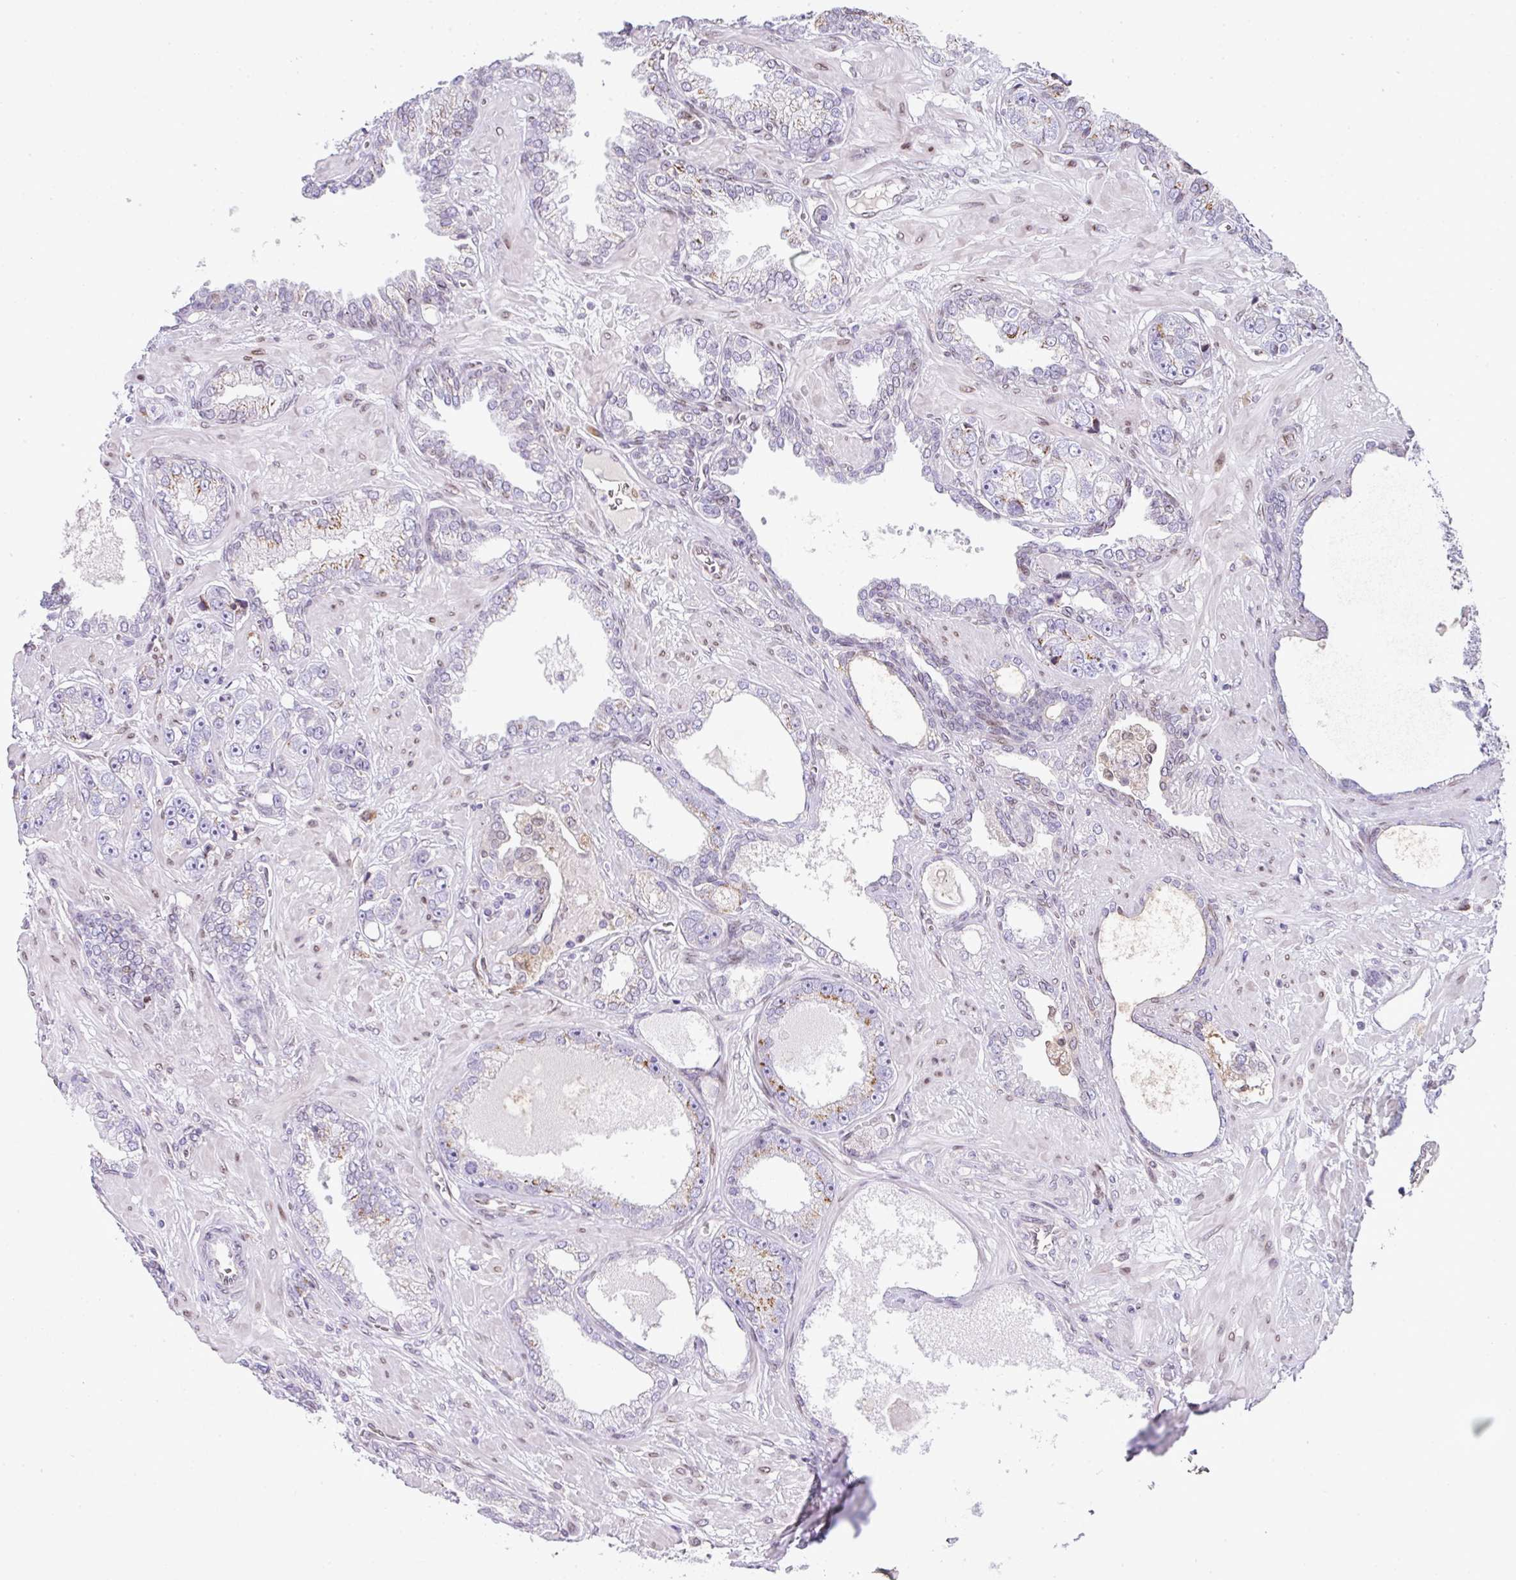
{"staining": {"intensity": "negative", "quantity": "none", "location": "none"}, "tissue": "prostate cancer", "cell_type": "Tumor cells", "image_type": "cancer", "snomed": [{"axis": "morphology", "description": "Adenocarcinoma, High grade"}, {"axis": "topography", "description": "Prostate"}], "caption": "Protein analysis of adenocarcinoma (high-grade) (prostate) reveals no significant staining in tumor cells. (DAB IHC visualized using brightfield microscopy, high magnification).", "gene": "PLK1", "patient": {"sex": "male", "age": 71}}